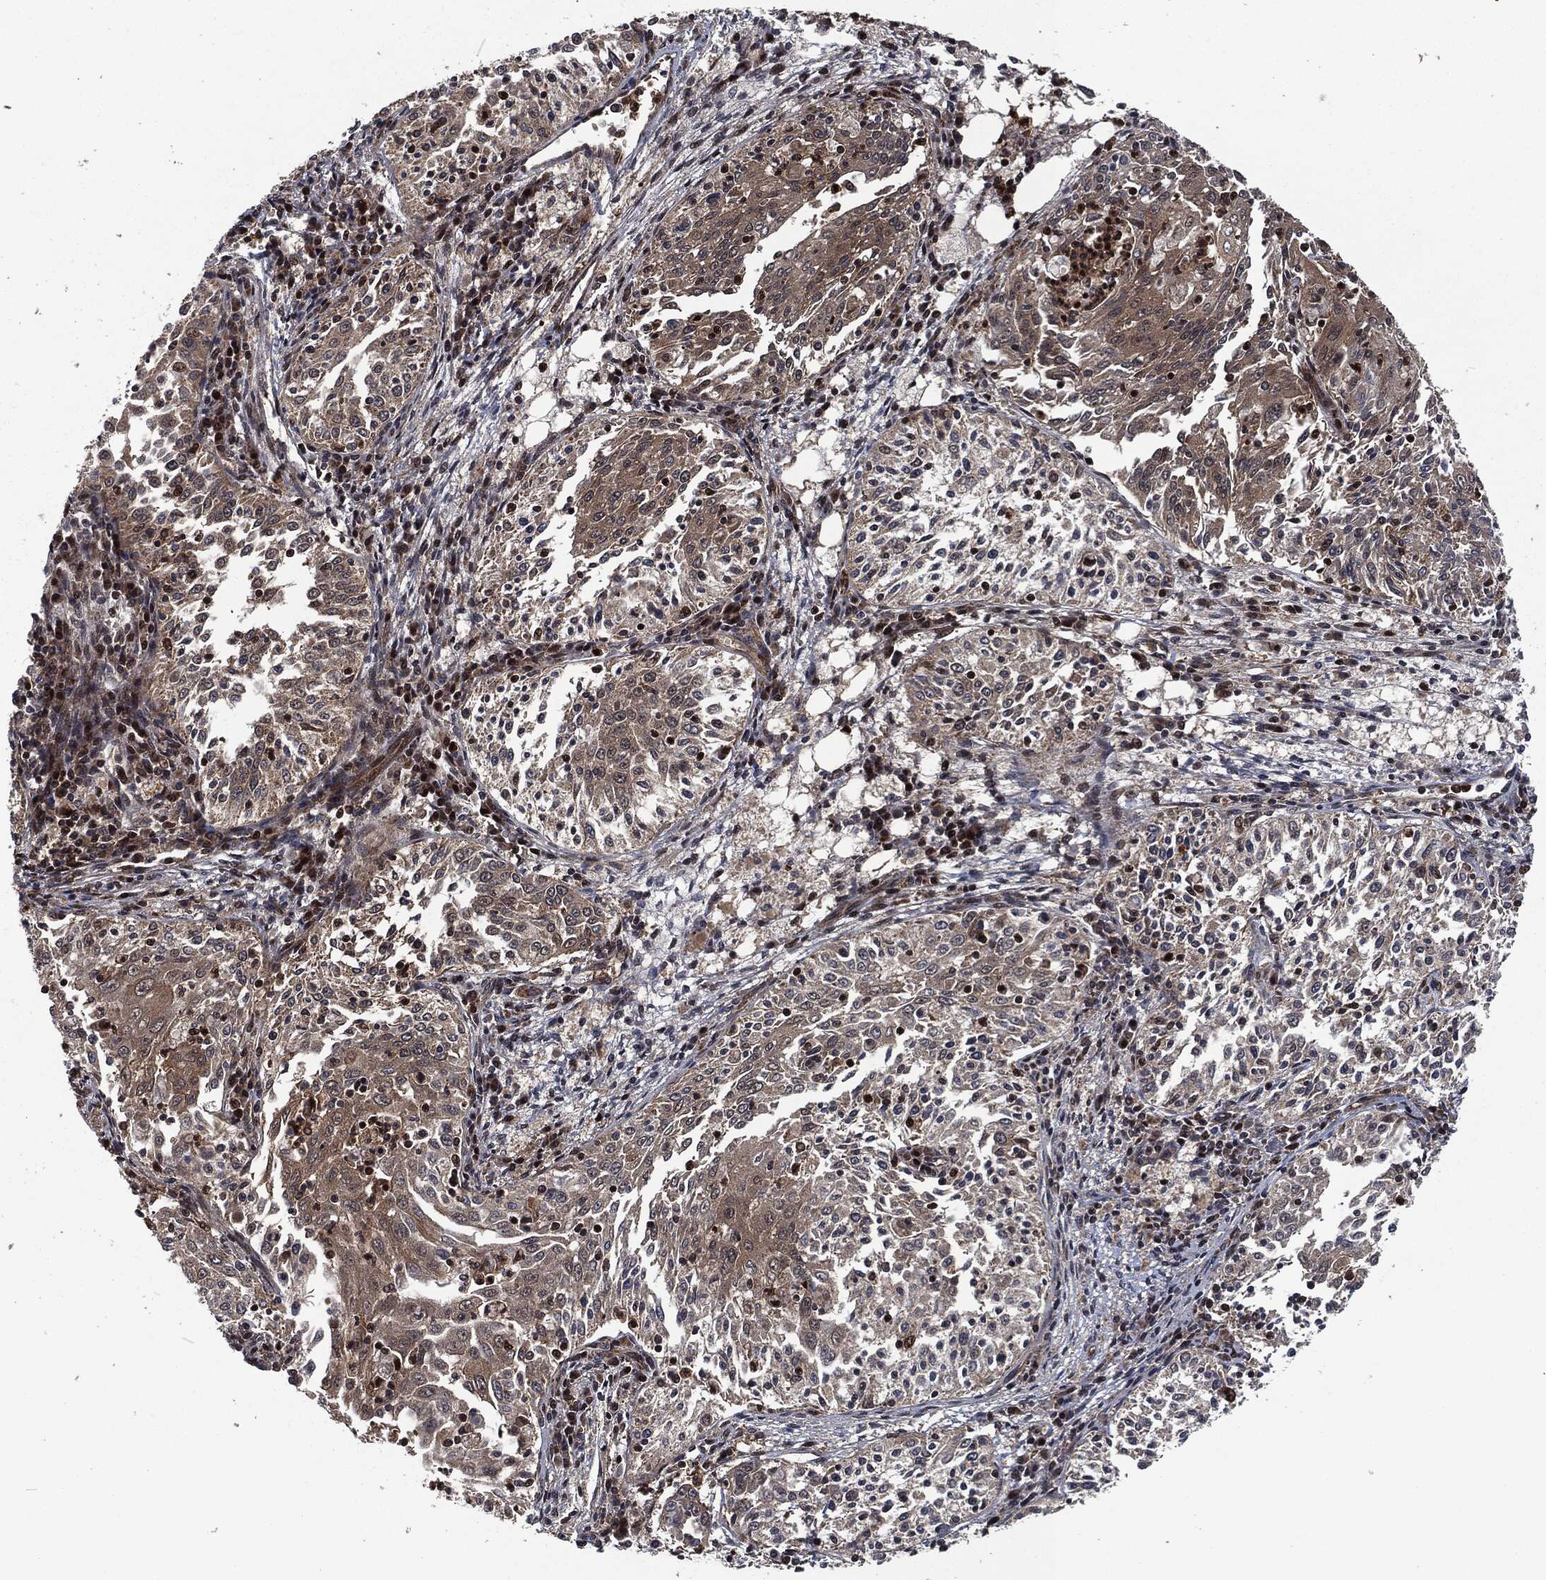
{"staining": {"intensity": "weak", "quantity": "<25%", "location": "cytoplasmic/membranous"}, "tissue": "cervical cancer", "cell_type": "Tumor cells", "image_type": "cancer", "snomed": [{"axis": "morphology", "description": "Squamous cell carcinoma, NOS"}, {"axis": "topography", "description": "Cervix"}], "caption": "IHC photomicrograph of human cervical cancer stained for a protein (brown), which demonstrates no staining in tumor cells.", "gene": "CMPK2", "patient": {"sex": "female", "age": 41}}